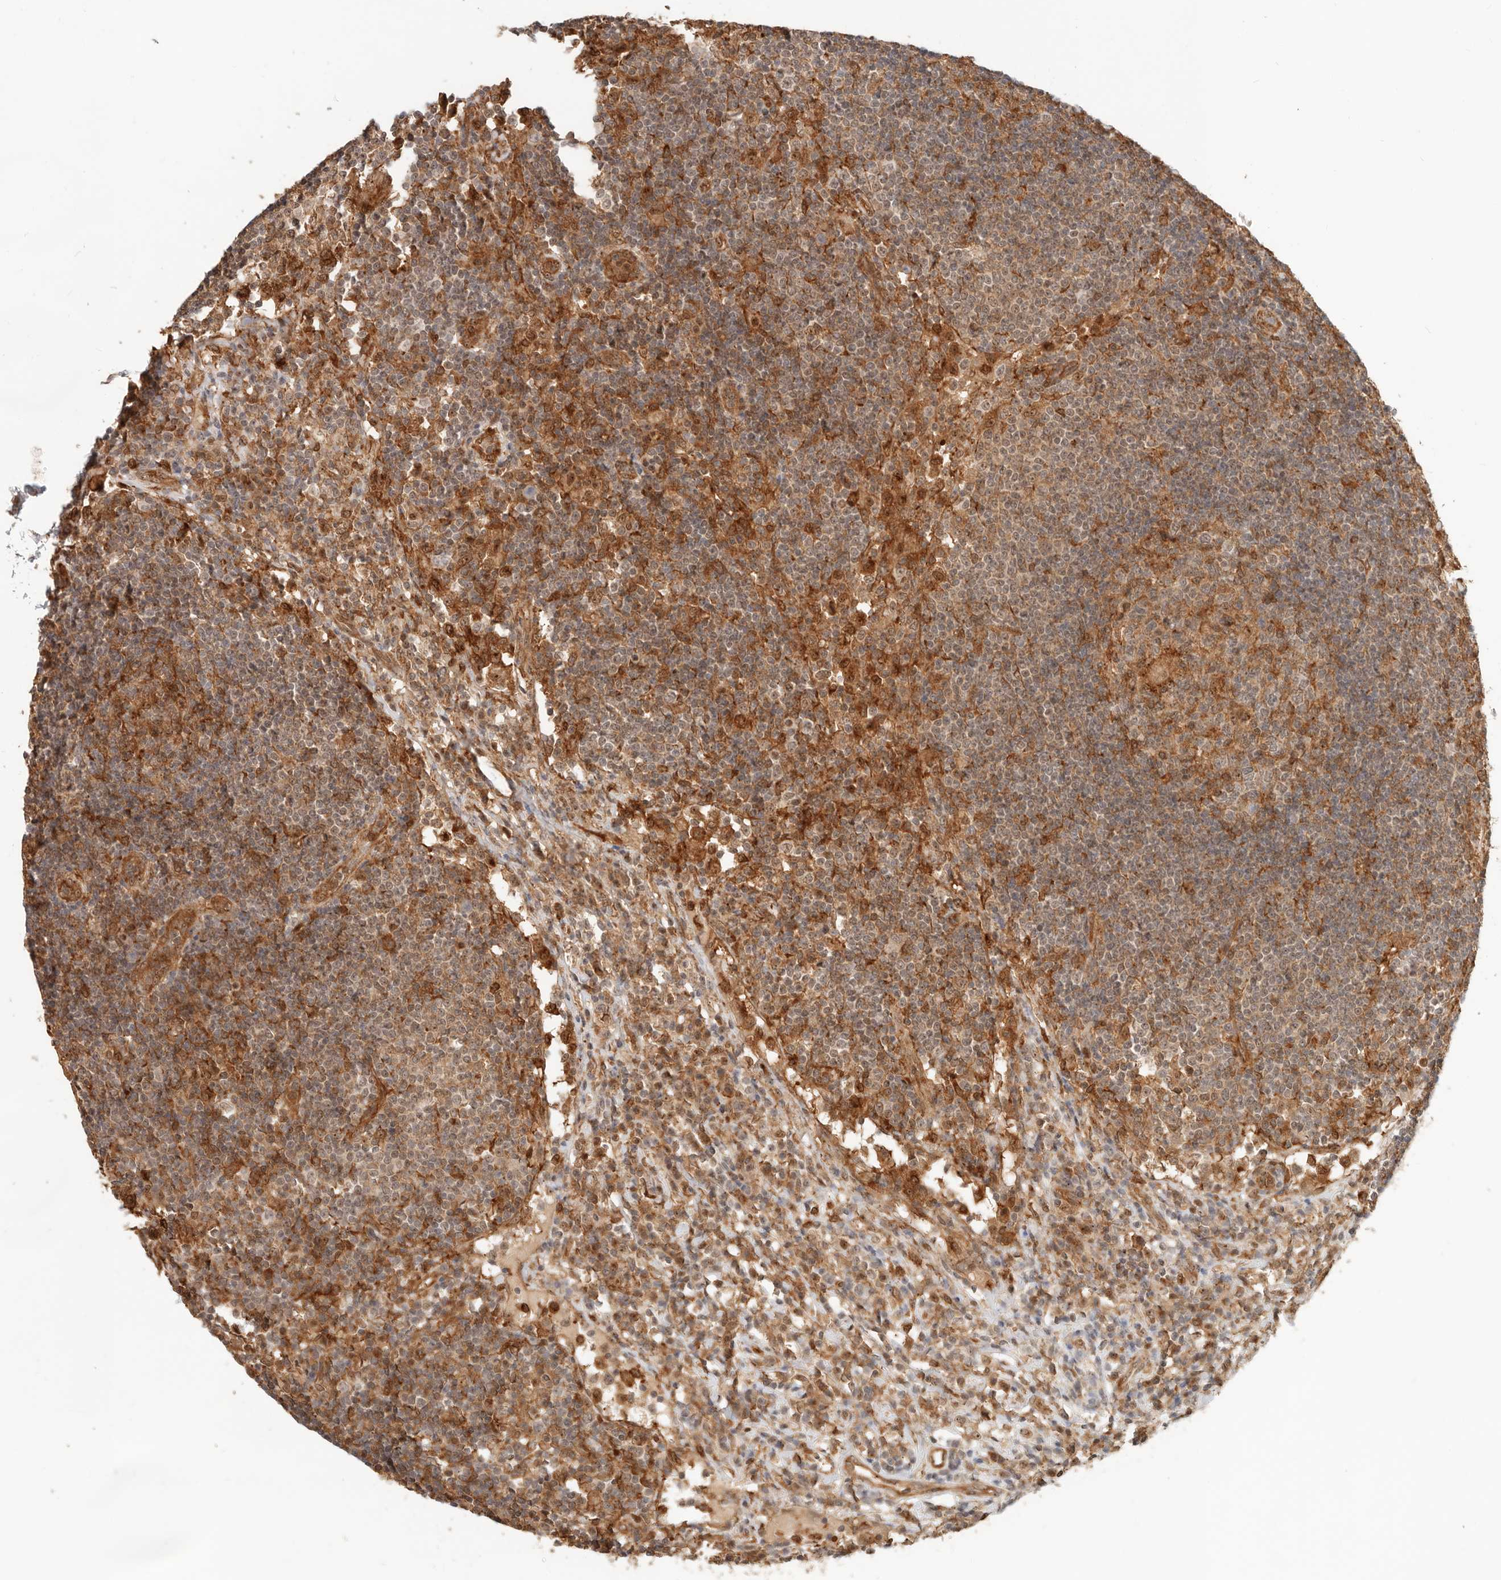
{"staining": {"intensity": "moderate", "quantity": "25%-75%", "location": "cytoplasmic/membranous,nuclear"}, "tissue": "lymph node", "cell_type": "Germinal center cells", "image_type": "normal", "snomed": [{"axis": "morphology", "description": "Normal tissue, NOS"}, {"axis": "topography", "description": "Lymph node"}], "caption": "Germinal center cells exhibit medium levels of moderate cytoplasmic/membranous,nuclear positivity in approximately 25%-75% of cells in unremarkable human lymph node. The staining was performed using DAB (3,3'-diaminobenzidine) to visualize the protein expression in brown, while the nuclei were stained in blue with hematoxylin (Magnification: 20x).", "gene": "HEXD", "patient": {"sex": "female", "age": 53}}